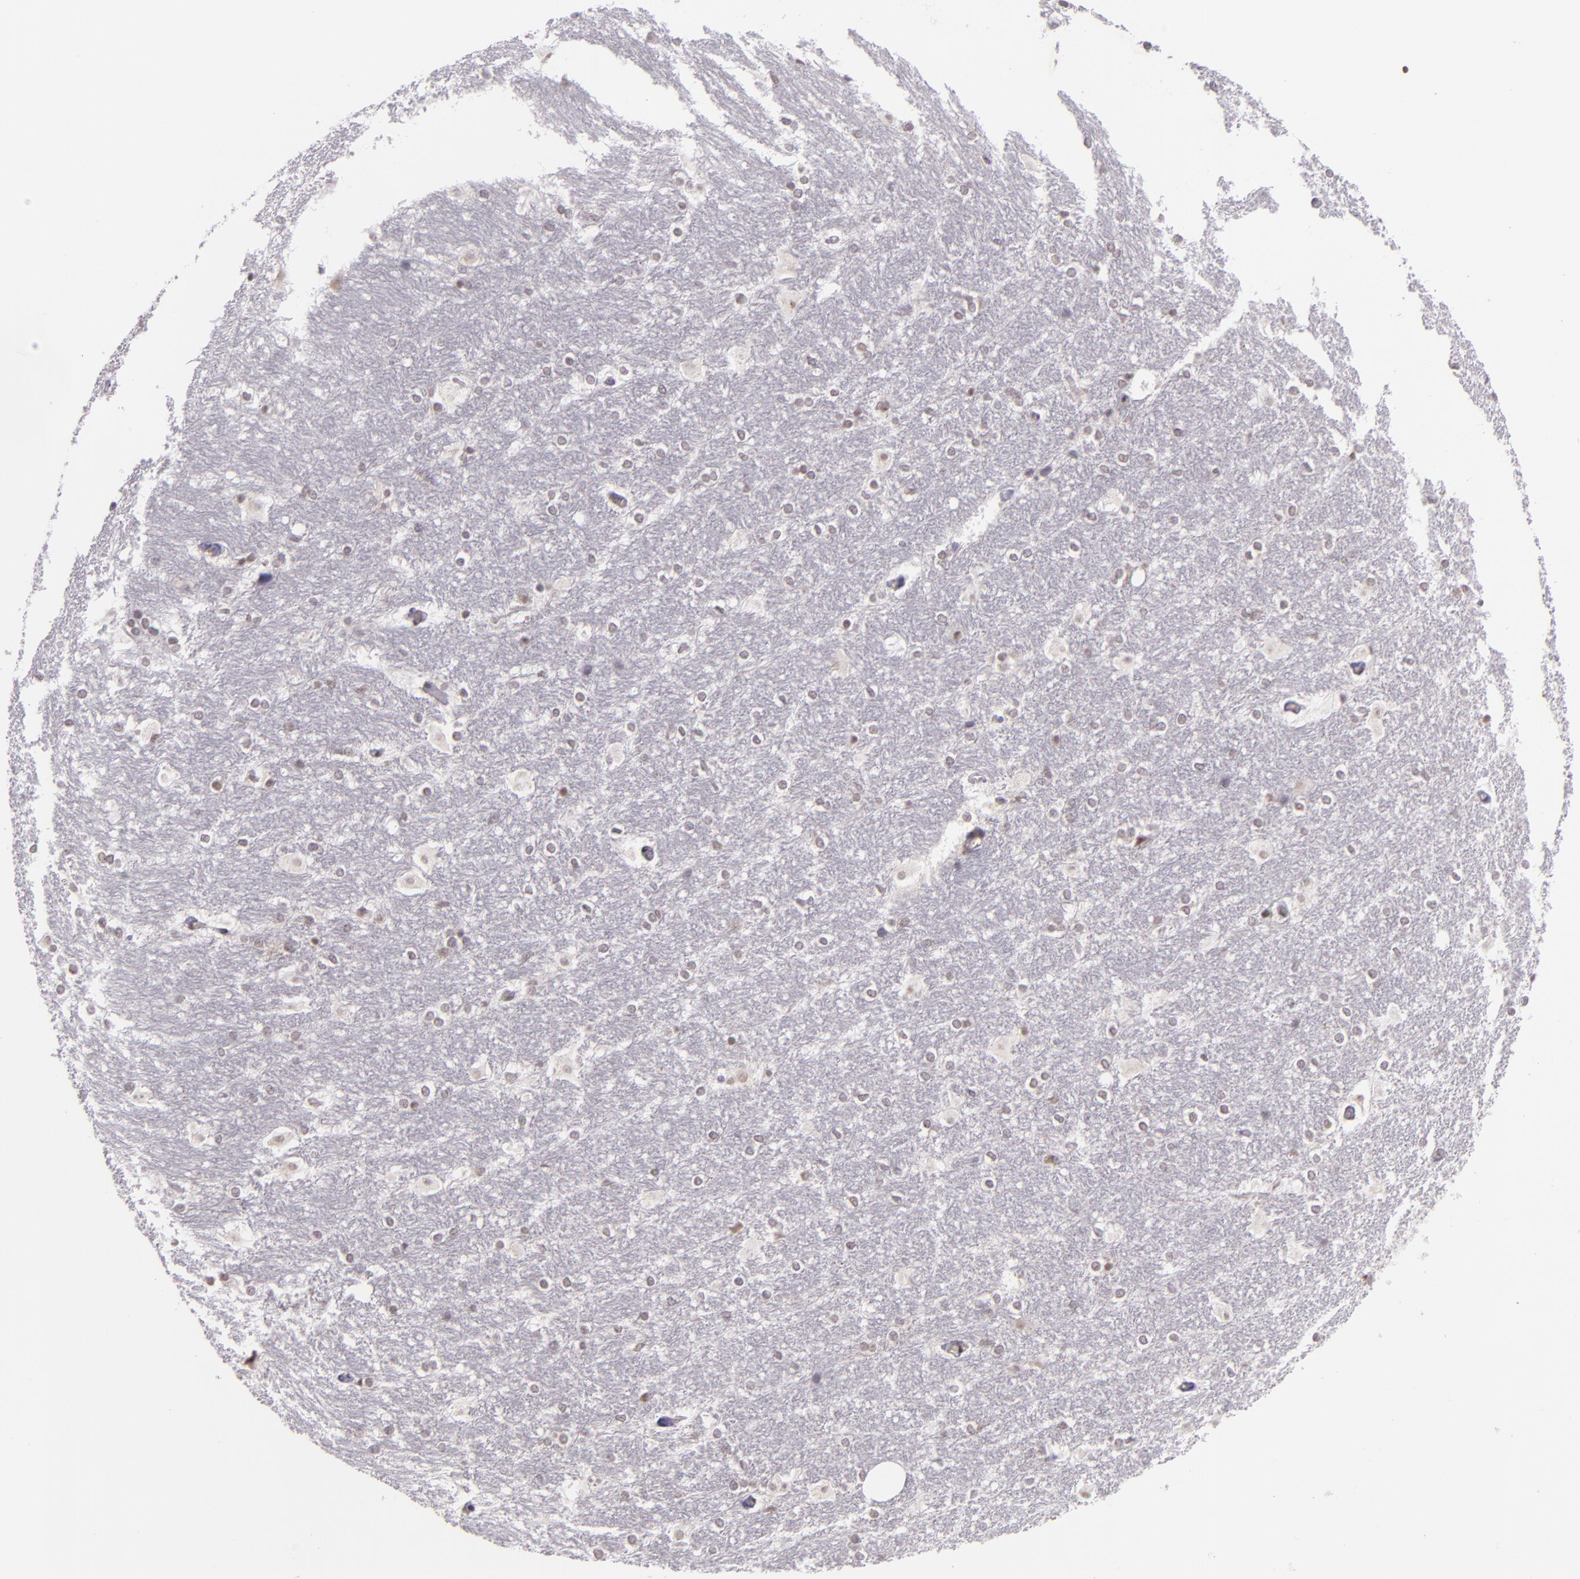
{"staining": {"intensity": "weak", "quantity": "<25%", "location": "nuclear"}, "tissue": "hippocampus", "cell_type": "Glial cells", "image_type": "normal", "snomed": [{"axis": "morphology", "description": "Normal tissue, NOS"}, {"axis": "topography", "description": "Hippocampus"}], "caption": "This is a photomicrograph of immunohistochemistry (IHC) staining of normal hippocampus, which shows no positivity in glial cells.", "gene": "ZFX", "patient": {"sex": "female", "age": 19}}